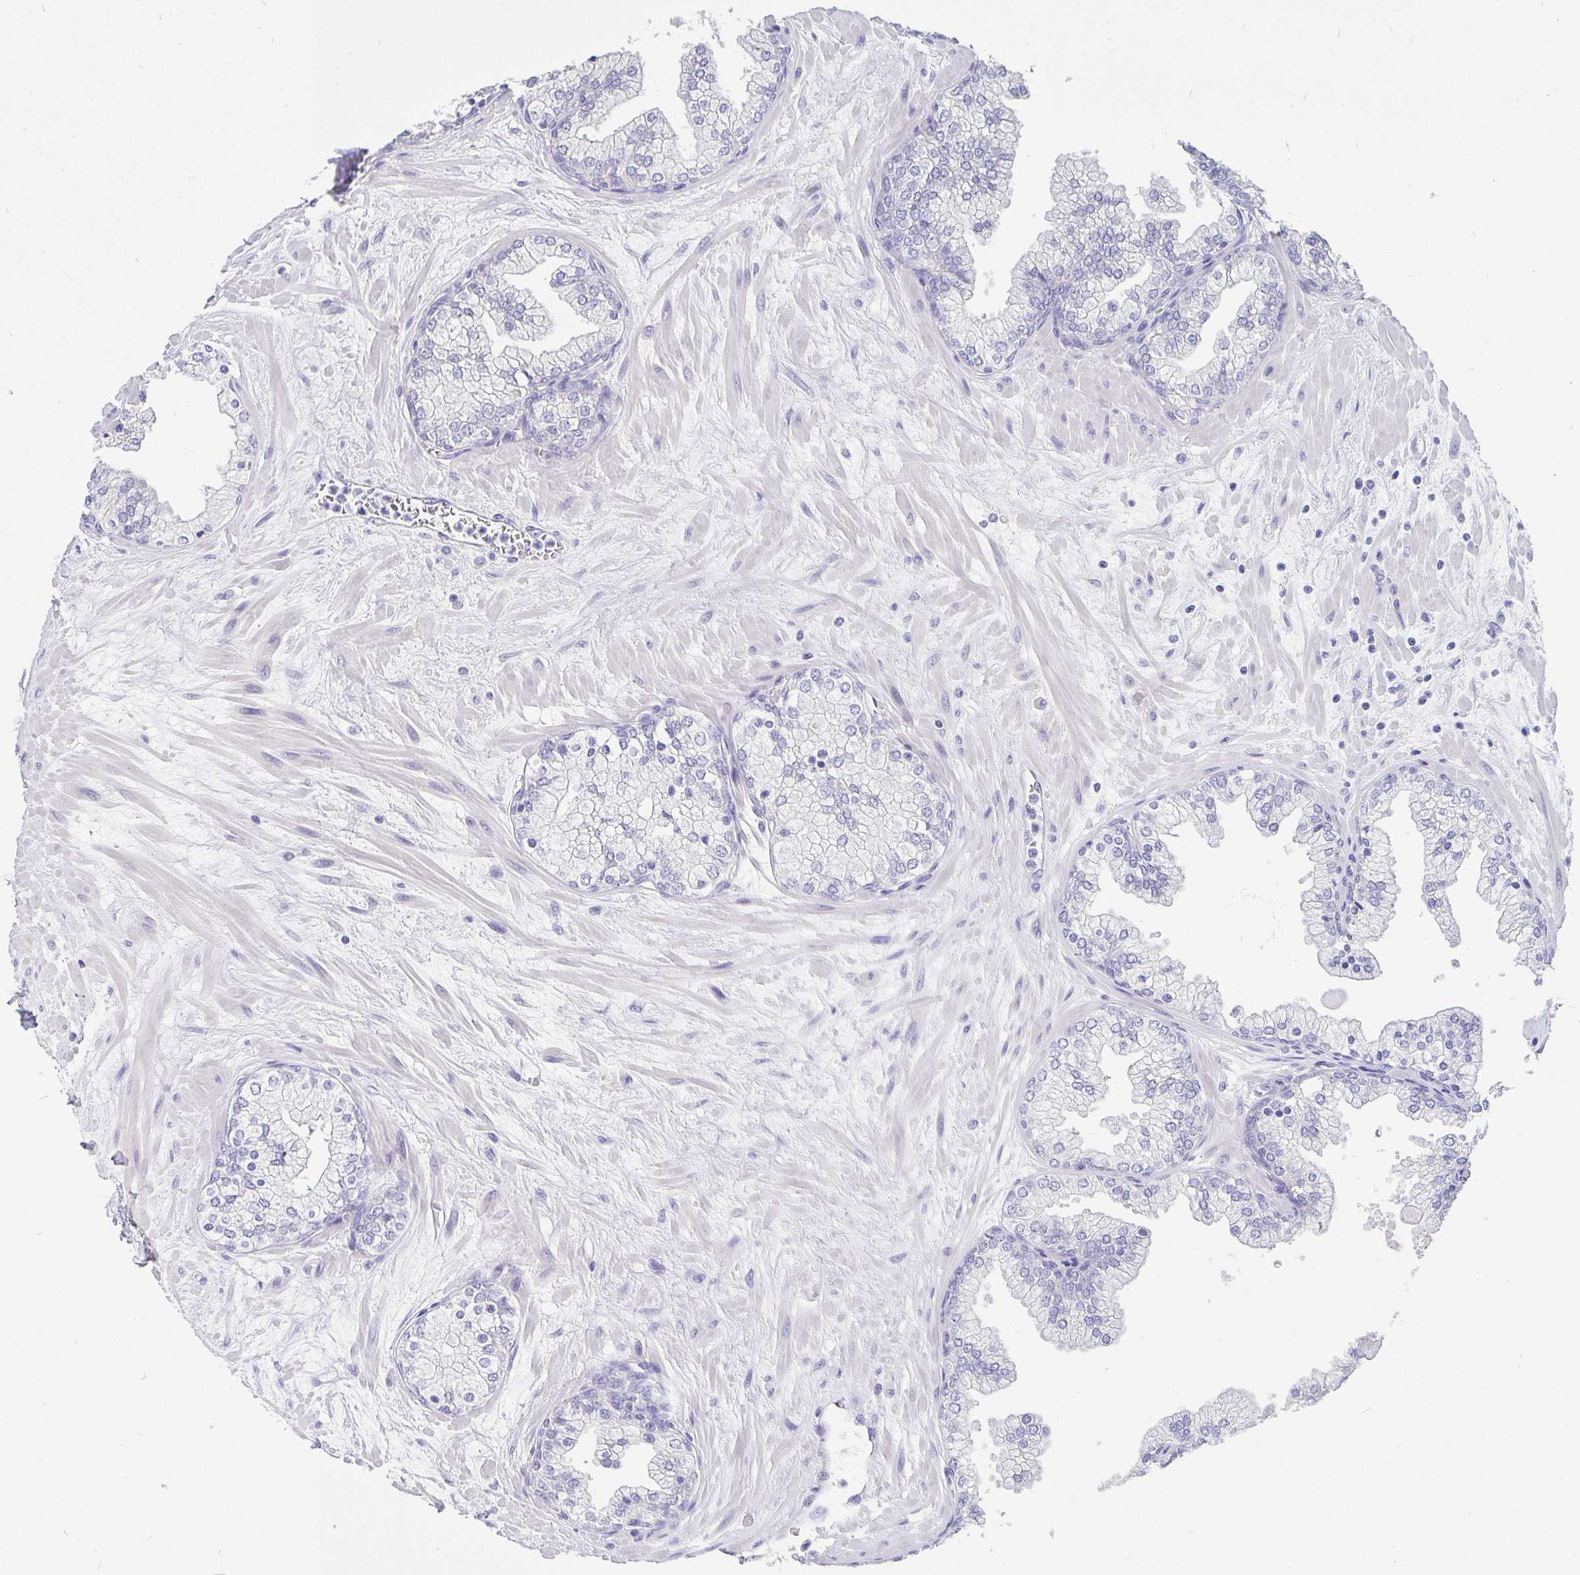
{"staining": {"intensity": "negative", "quantity": "none", "location": "none"}, "tissue": "prostate", "cell_type": "Glandular cells", "image_type": "normal", "snomed": [{"axis": "morphology", "description": "Normal tissue, NOS"}, {"axis": "topography", "description": "Prostate"}, {"axis": "topography", "description": "Peripheral nerve tissue"}], "caption": "This is a image of immunohistochemistry staining of unremarkable prostate, which shows no expression in glandular cells. Nuclei are stained in blue.", "gene": "ERMN", "patient": {"sex": "male", "age": 61}}